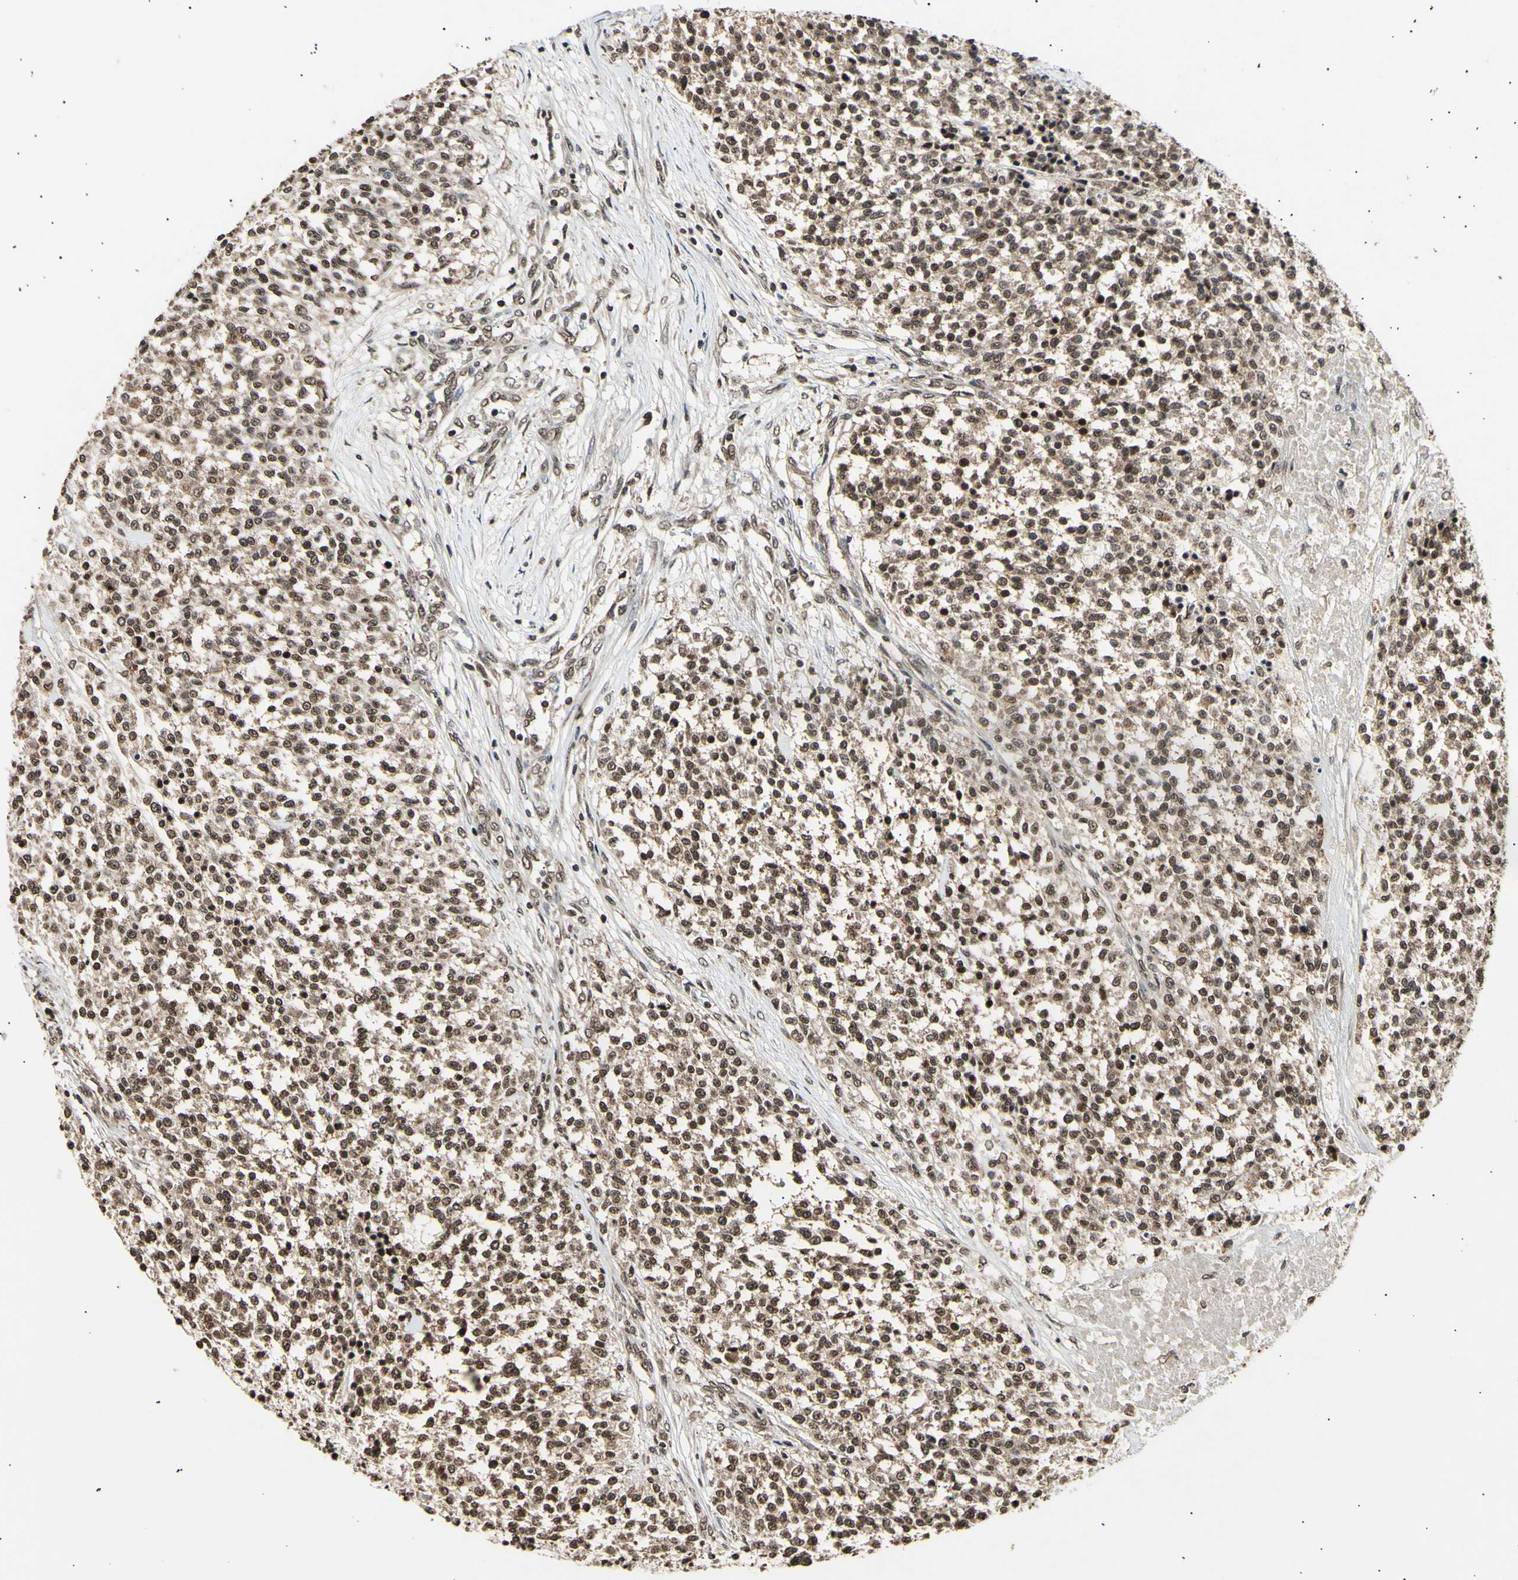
{"staining": {"intensity": "moderate", "quantity": ">75%", "location": "cytoplasmic/membranous,nuclear"}, "tissue": "testis cancer", "cell_type": "Tumor cells", "image_type": "cancer", "snomed": [{"axis": "morphology", "description": "Seminoma, NOS"}, {"axis": "topography", "description": "Testis"}], "caption": "A brown stain shows moderate cytoplasmic/membranous and nuclear expression of a protein in testis cancer tumor cells.", "gene": "ANAPC7", "patient": {"sex": "male", "age": 59}}